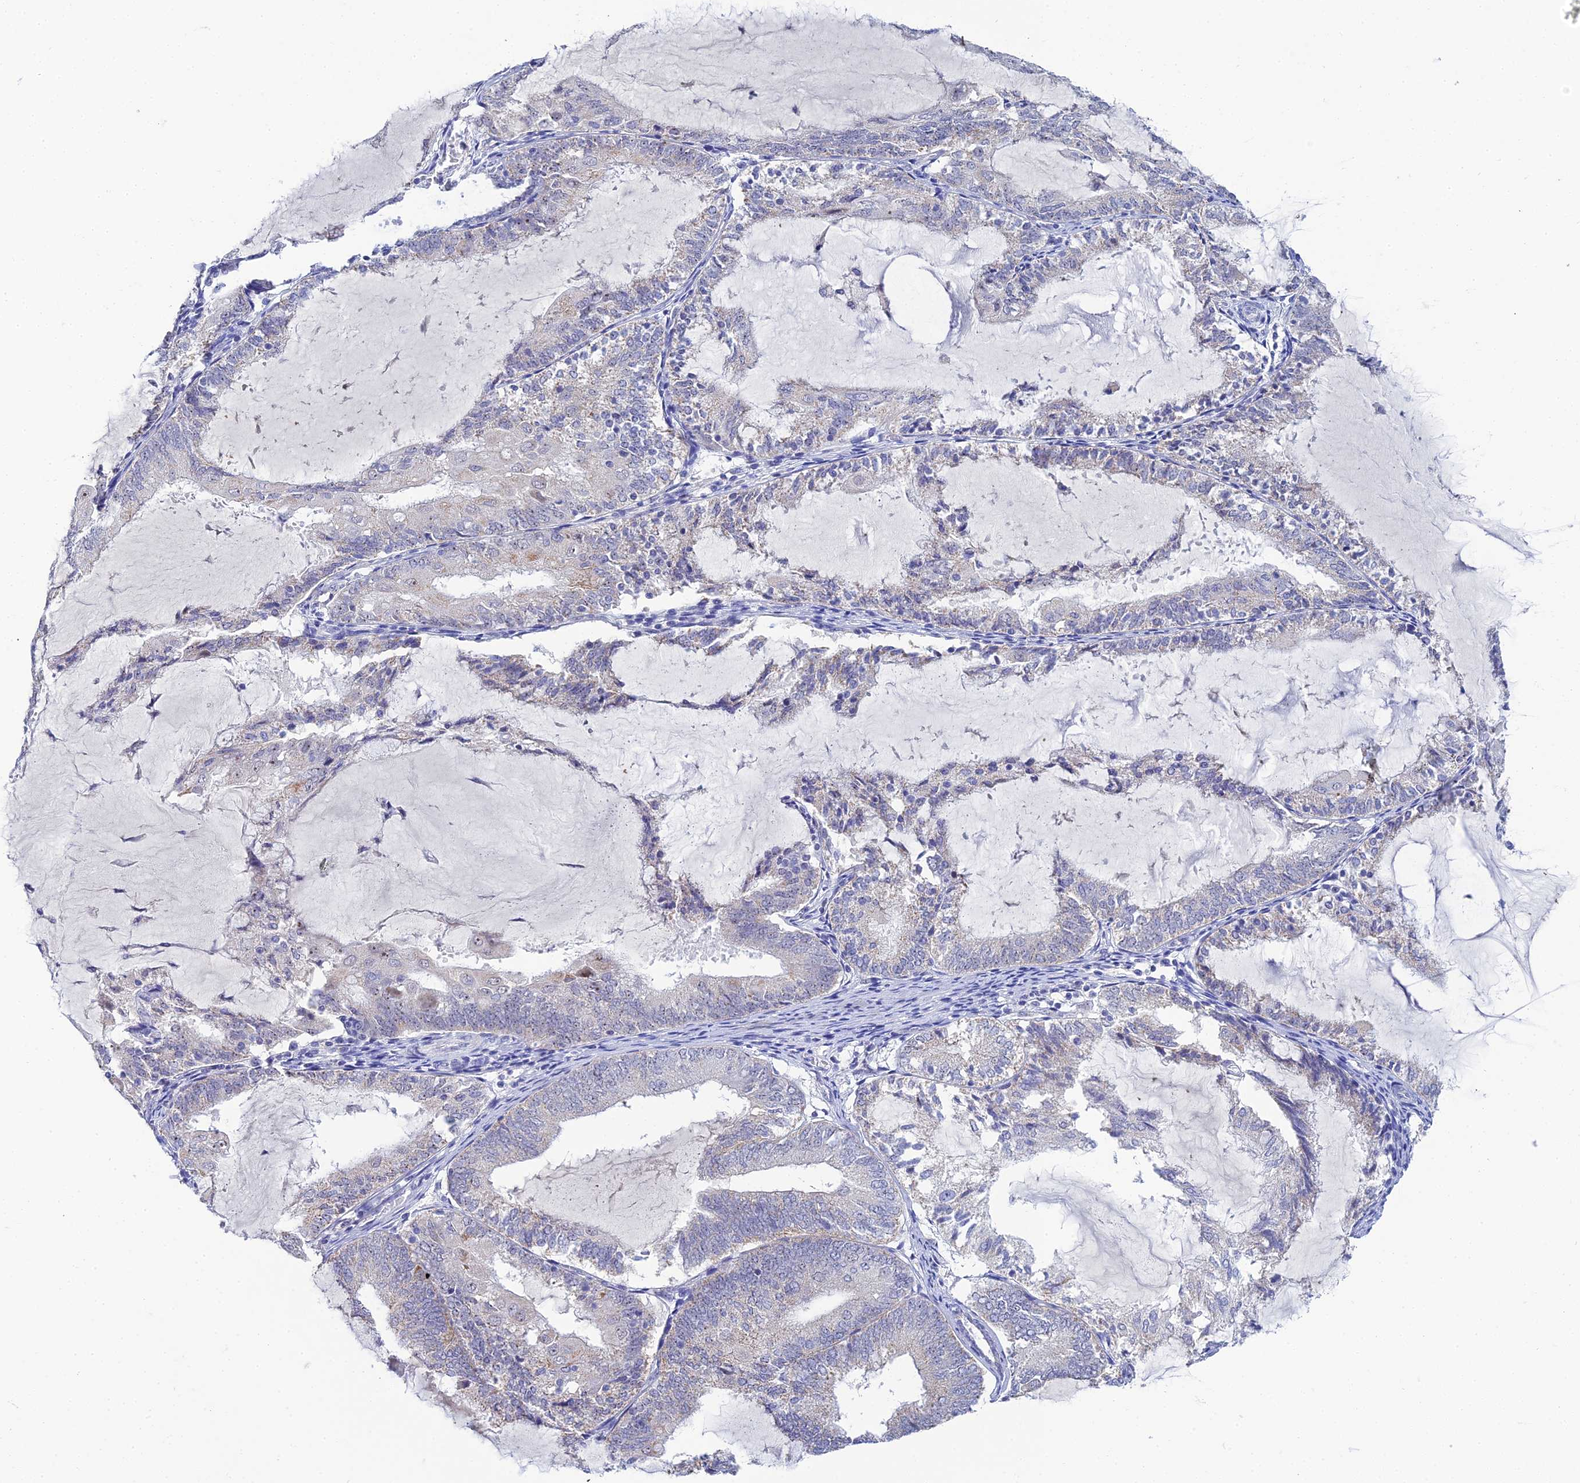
{"staining": {"intensity": "weak", "quantity": "<25%", "location": "cytoplasmic/membranous"}, "tissue": "endometrial cancer", "cell_type": "Tumor cells", "image_type": "cancer", "snomed": [{"axis": "morphology", "description": "Adenocarcinoma, NOS"}, {"axis": "topography", "description": "Endometrium"}], "caption": "High power microscopy image of an immunohistochemistry (IHC) micrograph of endometrial cancer, revealing no significant staining in tumor cells. Nuclei are stained in blue.", "gene": "PLPP4", "patient": {"sex": "female", "age": 81}}